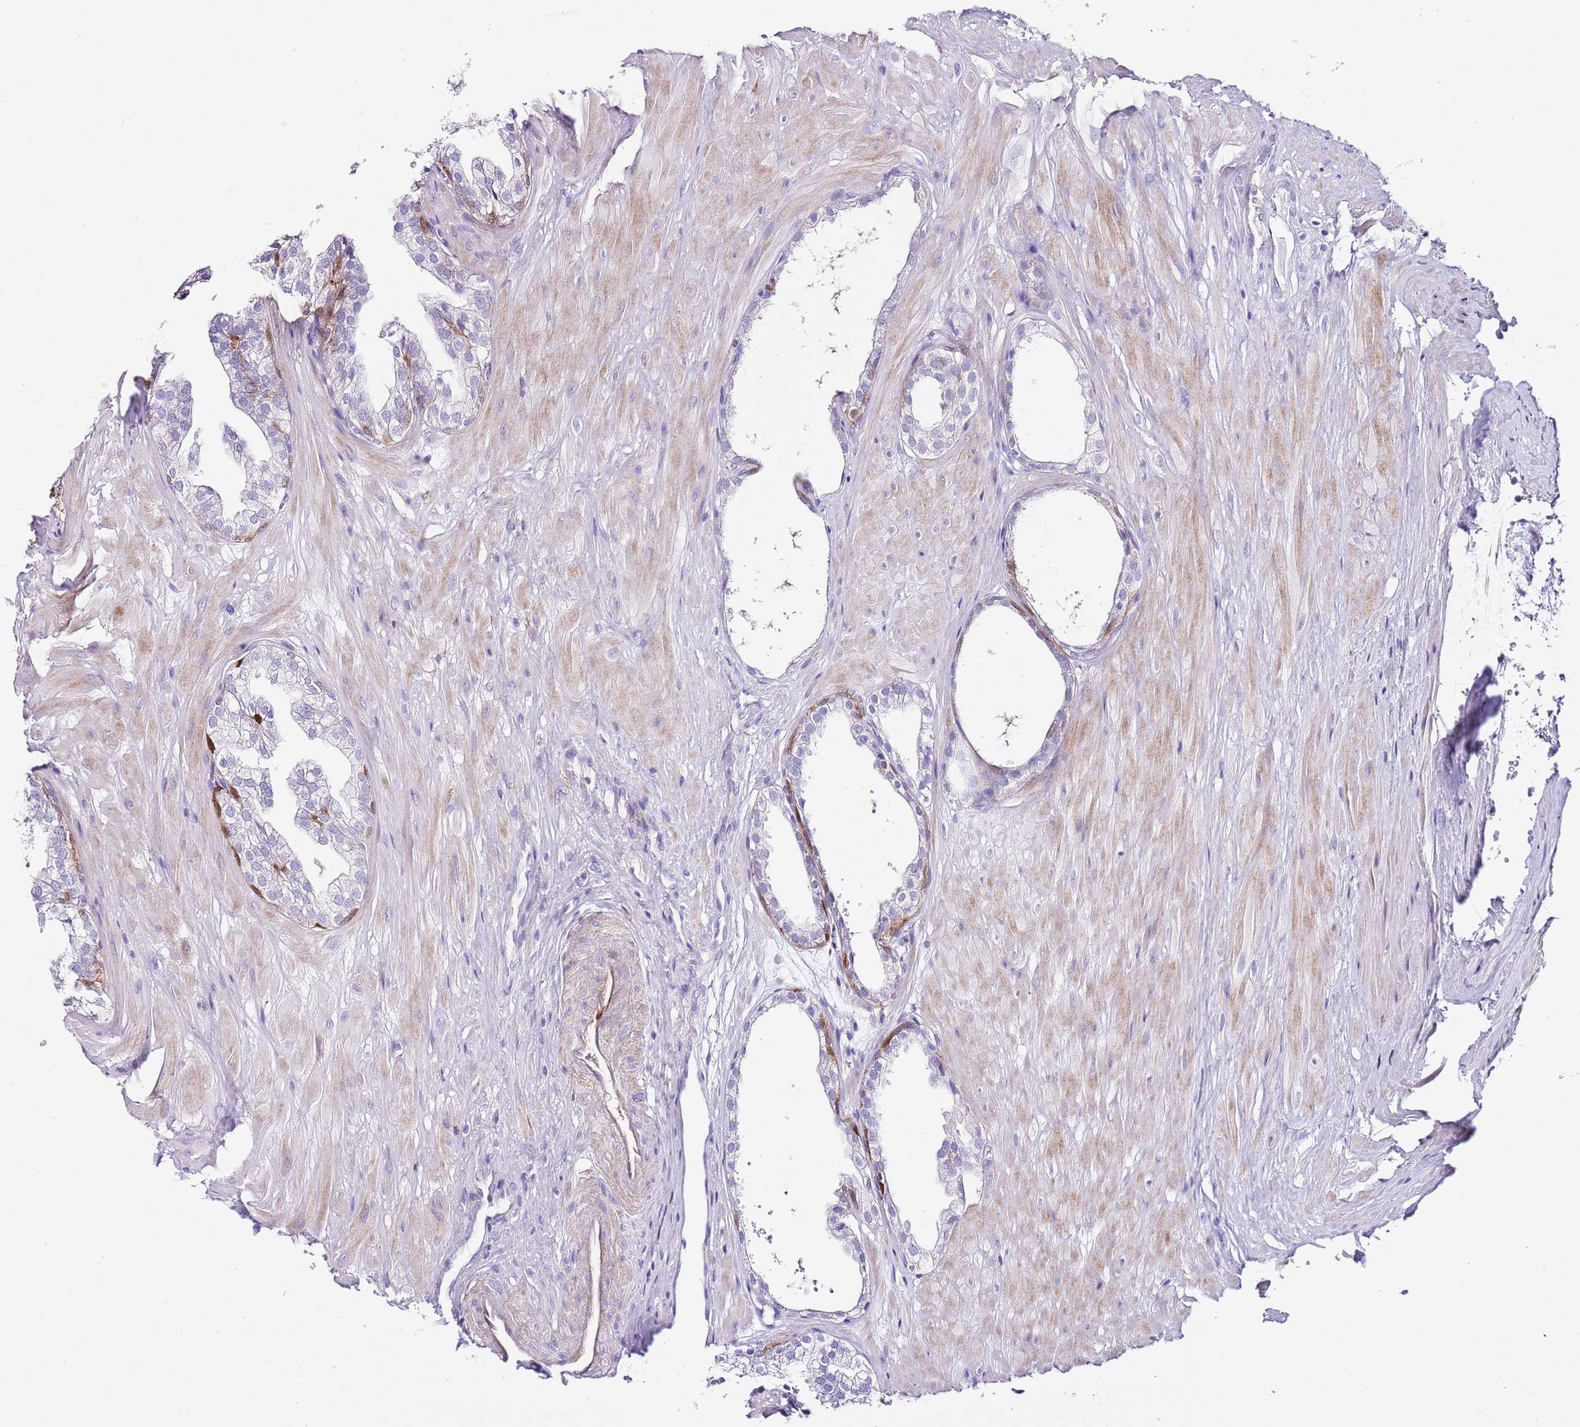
{"staining": {"intensity": "moderate", "quantity": "<25%", "location": "cytoplasmic/membranous"}, "tissue": "prostate", "cell_type": "Glandular cells", "image_type": "normal", "snomed": [{"axis": "morphology", "description": "Normal tissue, NOS"}, {"axis": "topography", "description": "Prostate"}, {"axis": "topography", "description": "Peripheral nerve tissue"}], "caption": "An image showing moderate cytoplasmic/membranous staining in approximately <25% of glandular cells in normal prostate, as visualized by brown immunohistochemical staining.", "gene": "ALDH3A1", "patient": {"sex": "male", "age": 55}}